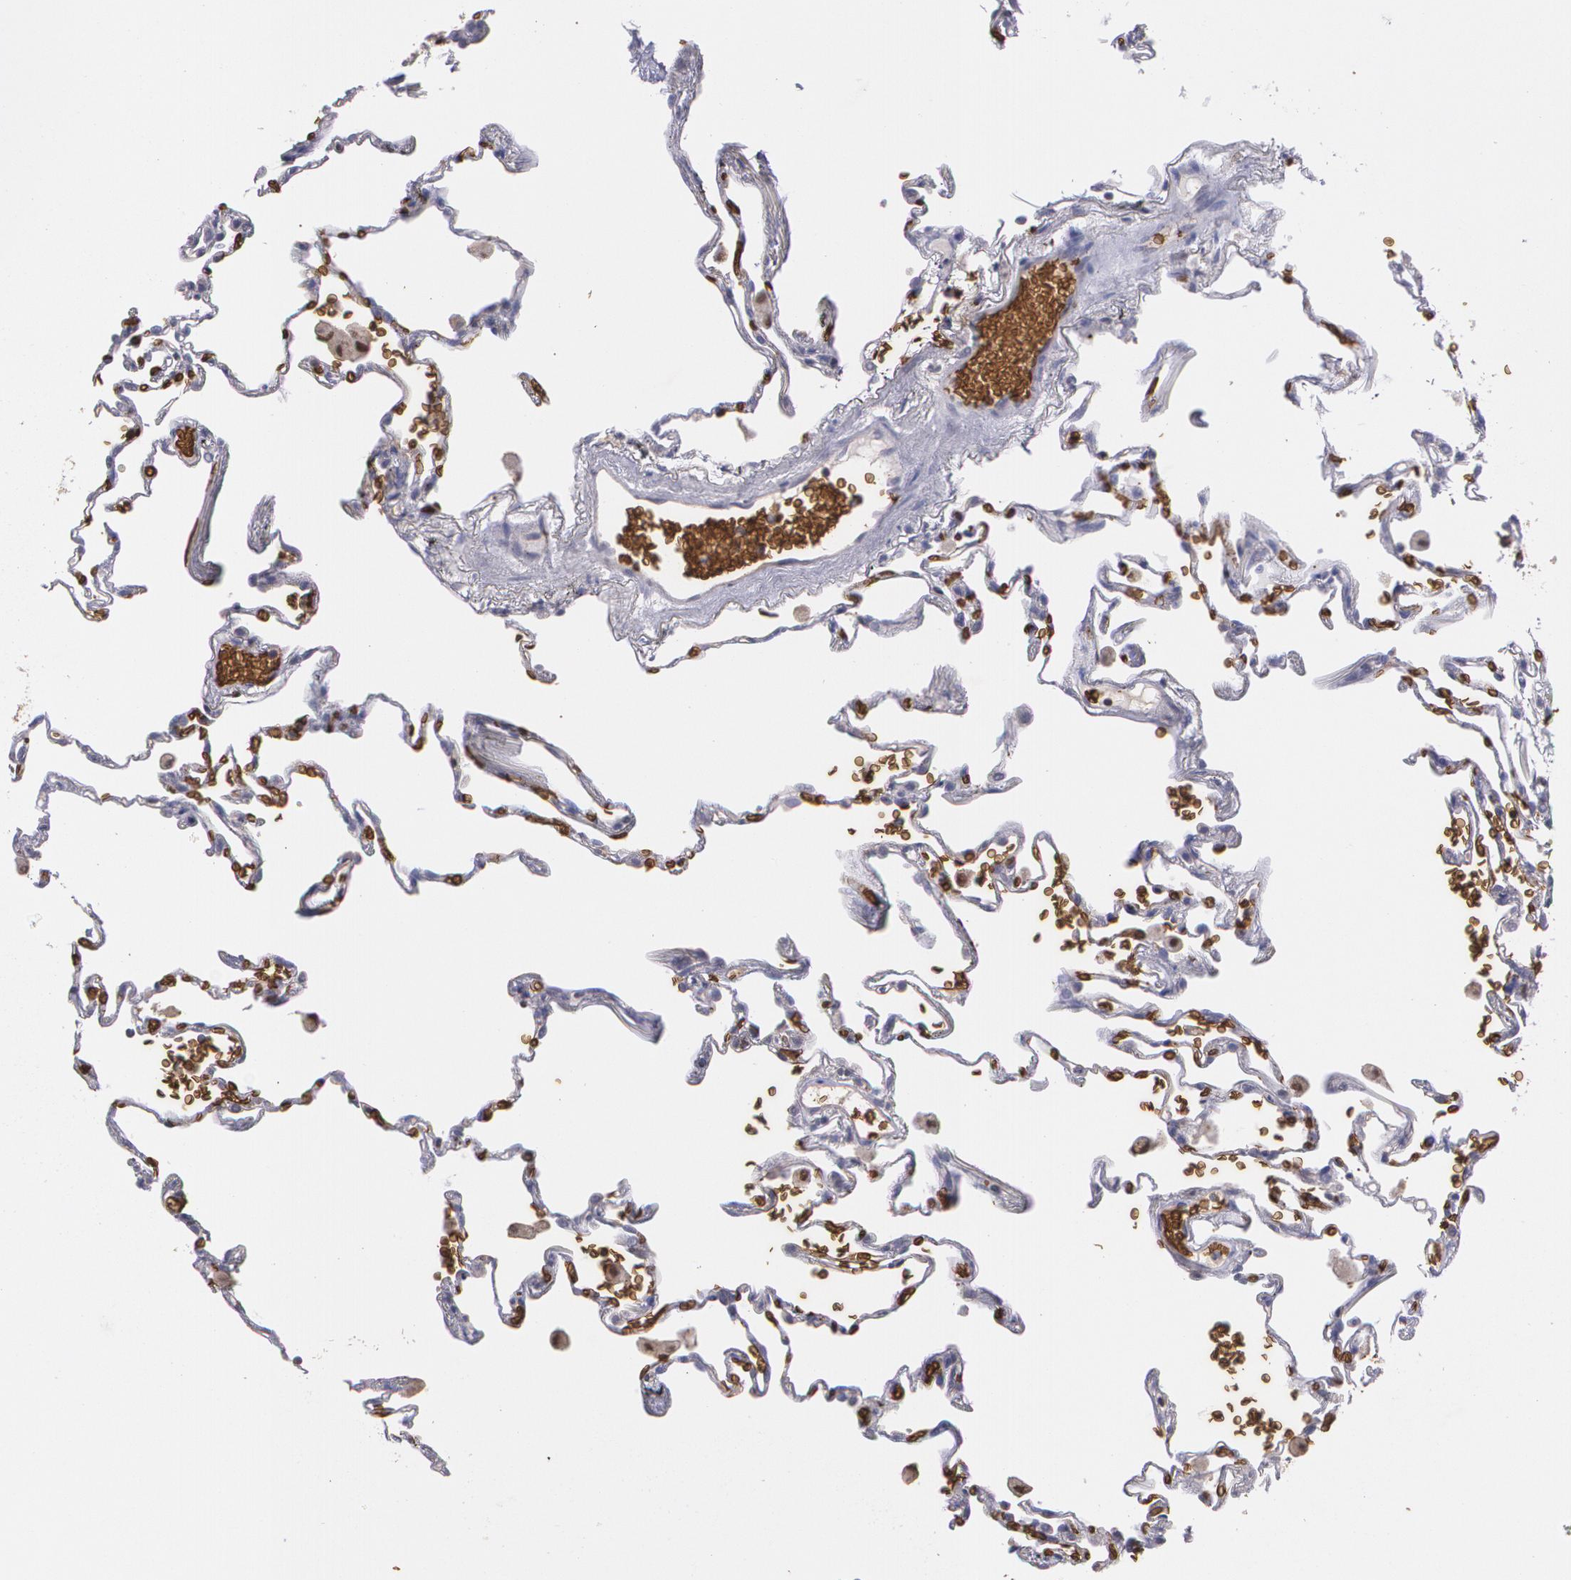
{"staining": {"intensity": "weak", "quantity": ">75%", "location": "cytoplasmic/membranous"}, "tissue": "lung", "cell_type": "Alveolar cells", "image_type": "normal", "snomed": [{"axis": "morphology", "description": "Normal tissue, NOS"}, {"axis": "morphology", "description": "Inflammation, NOS"}, {"axis": "topography", "description": "Lung"}], "caption": "Lung stained for a protein exhibits weak cytoplasmic/membranous positivity in alveolar cells.", "gene": "SLC2A1", "patient": {"sex": "male", "age": 69}}